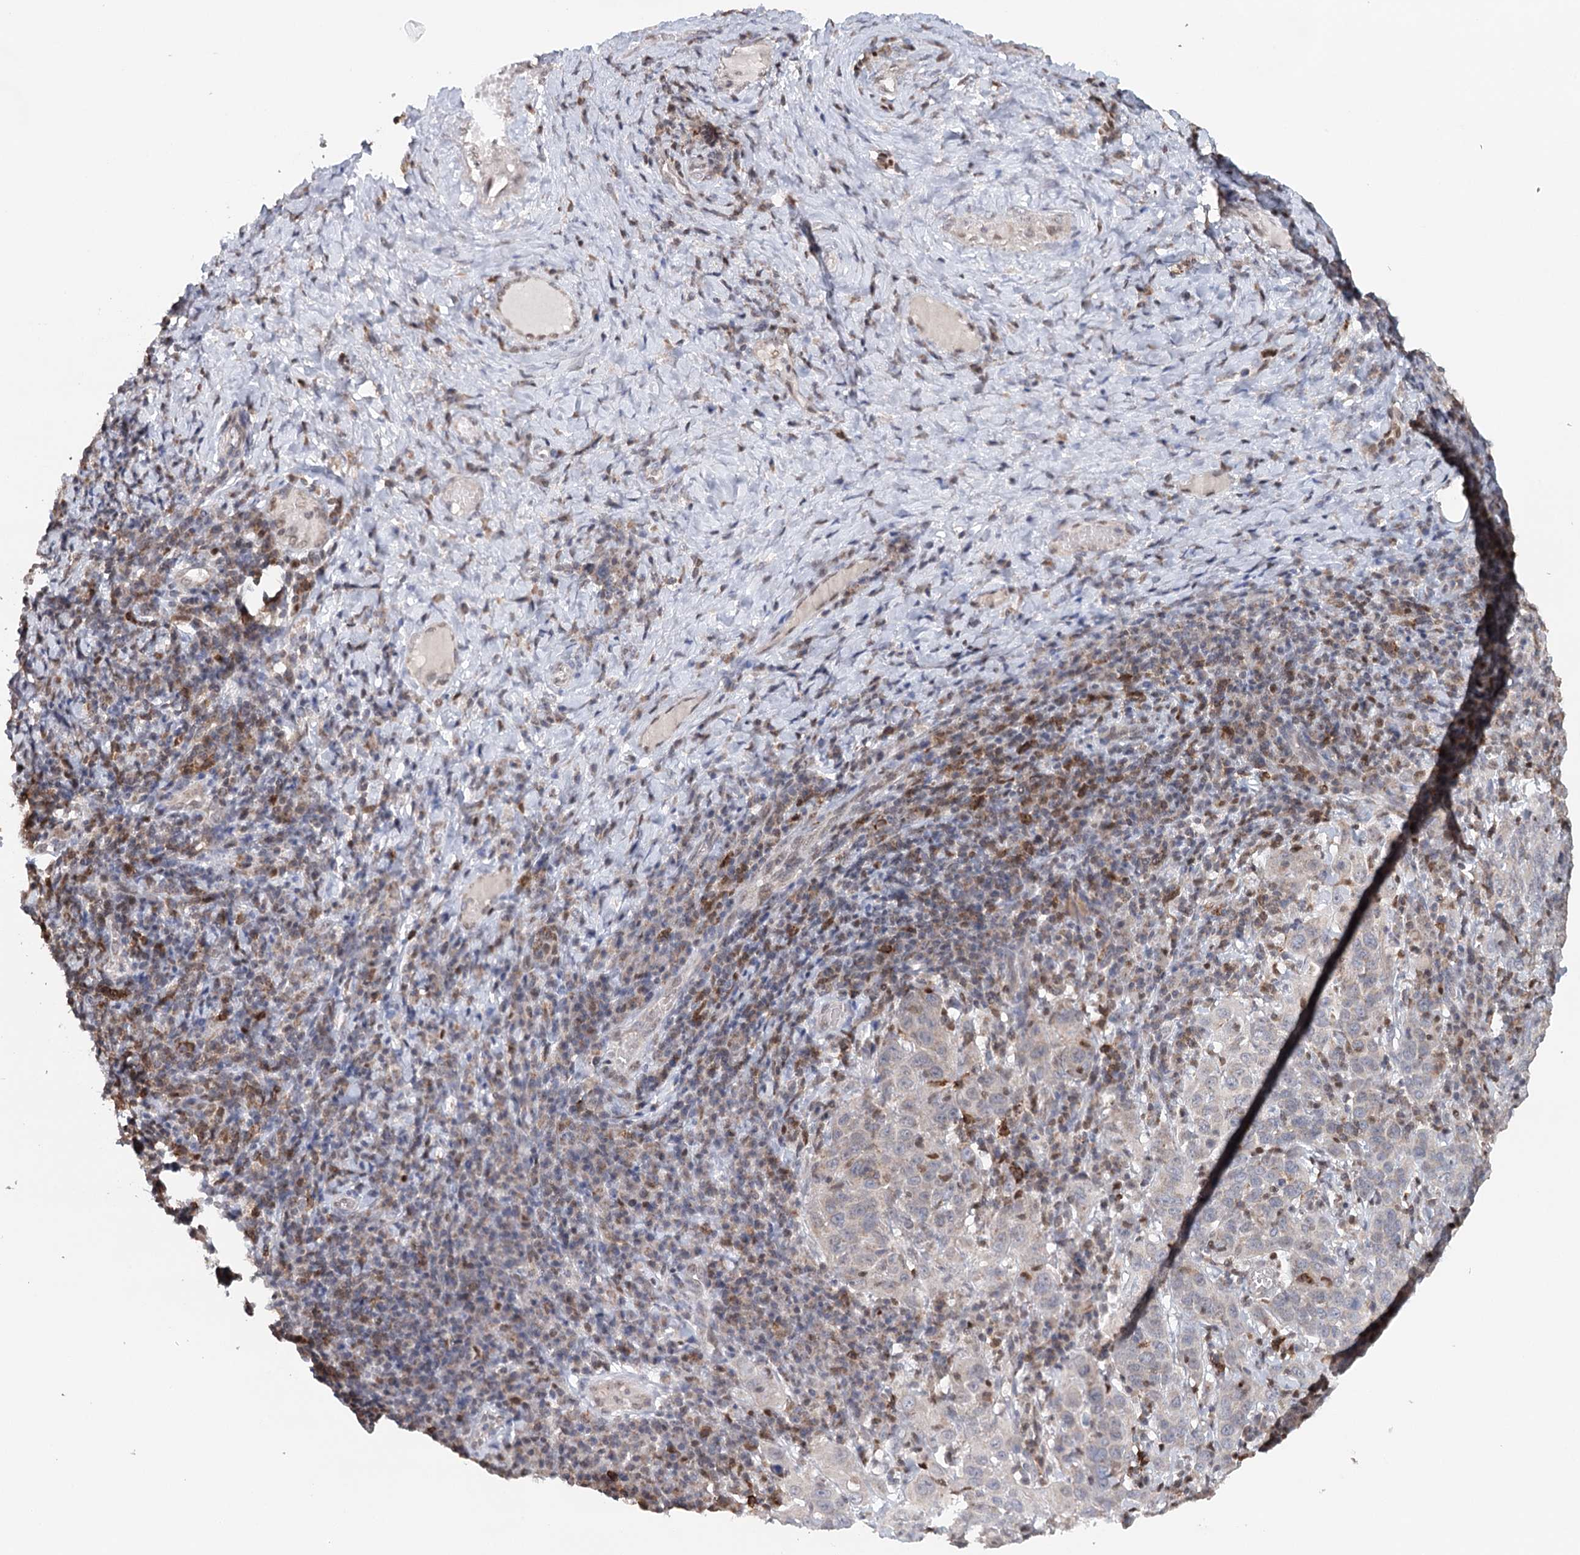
{"staining": {"intensity": "negative", "quantity": "none", "location": "none"}, "tissue": "cervical cancer", "cell_type": "Tumor cells", "image_type": "cancer", "snomed": [{"axis": "morphology", "description": "Squamous cell carcinoma, NOS"}, {"axis": "topography", "description": "Cervix"}], "caption": "Tumor cells show no significant protein expression in squamous cell carcinoma (cervical).", "gene": "ICOS", "patient": {"sex": "female", "age": 46}}